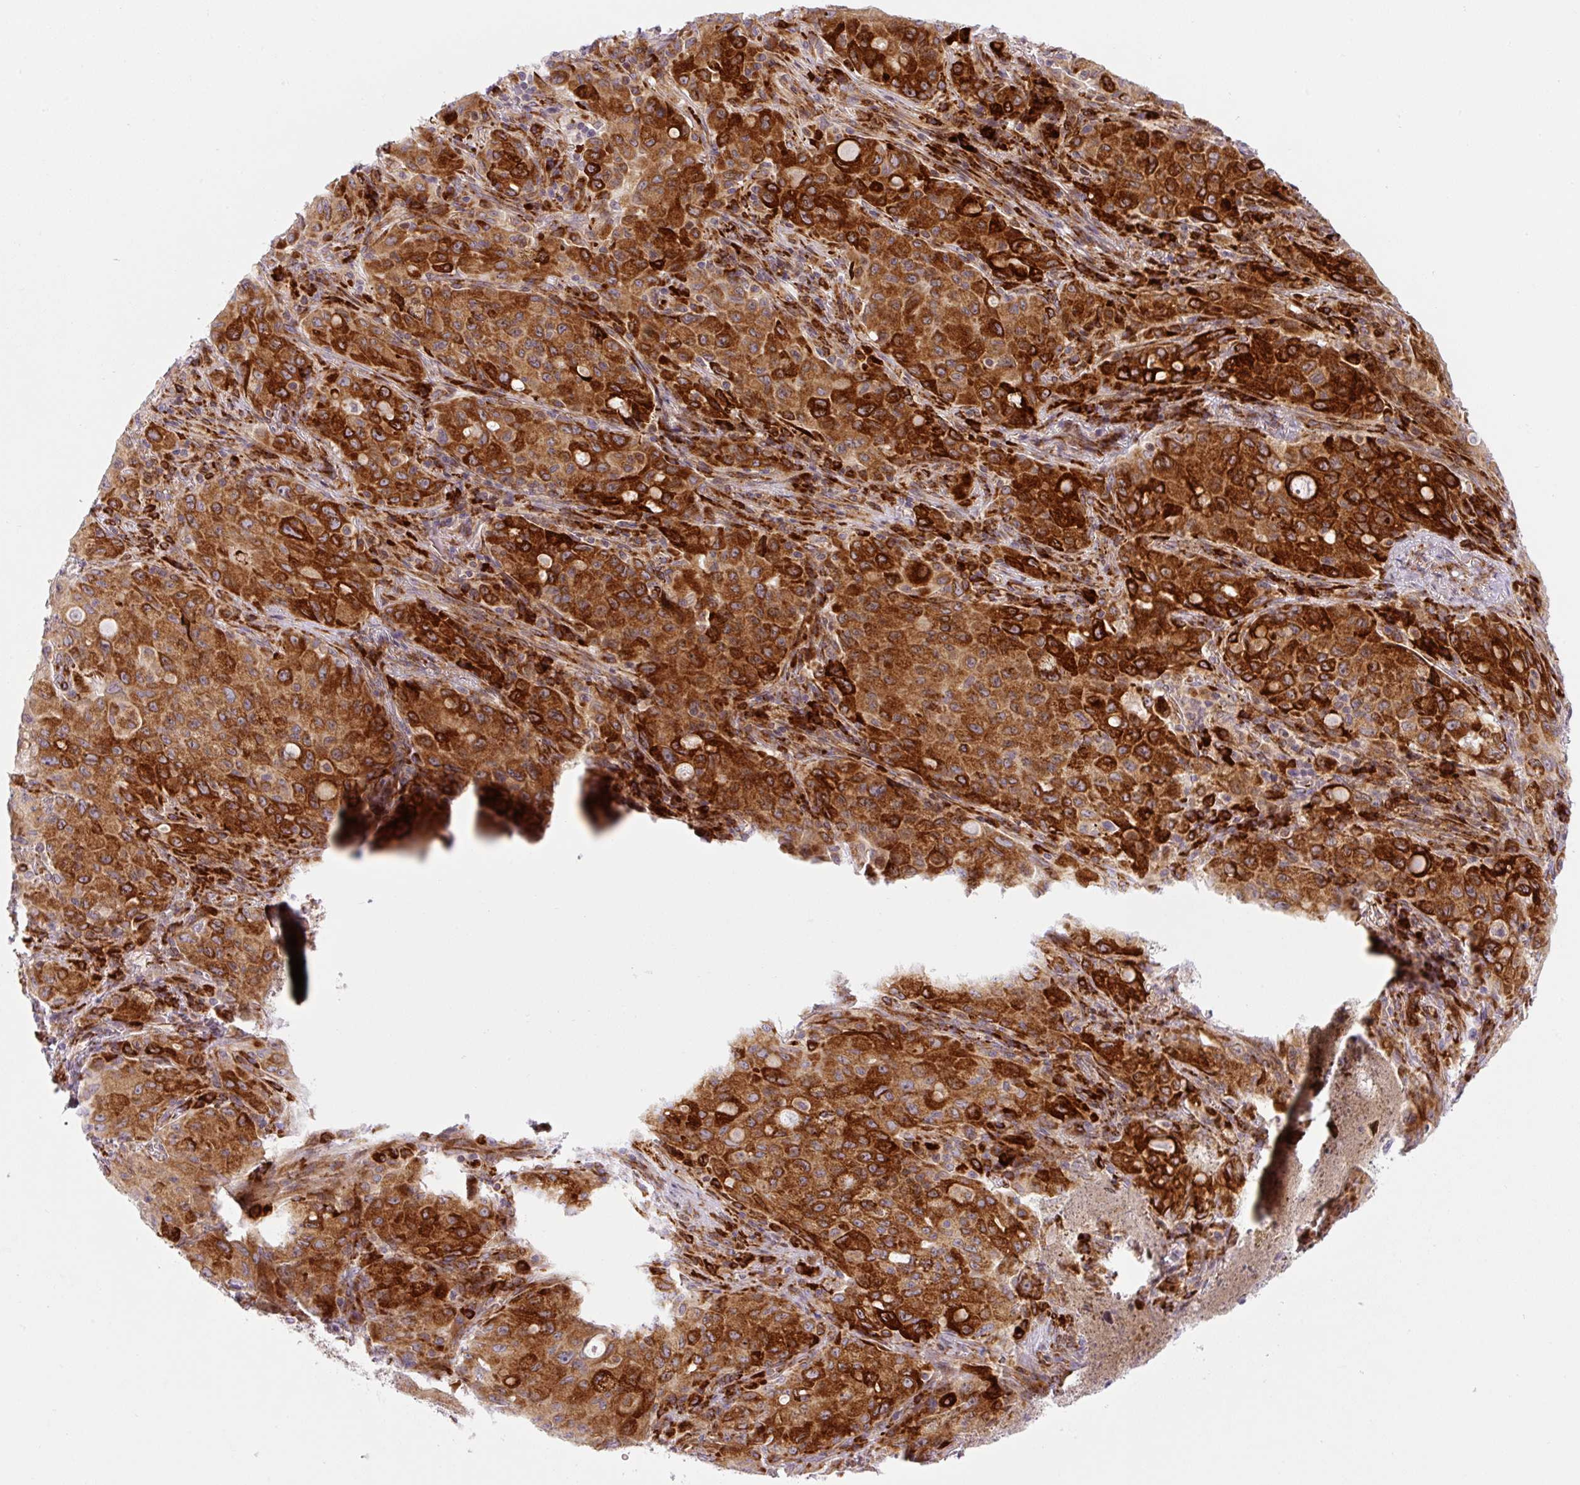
{"staining": {"intensity": "strong", "quantity": ">75%", "location": "cytoplasmic/membranous"}, "tissue": "lung cancer", "cell_type": "Tumor cells", "image_type": "cancer", "snomed": [{"axis": "morphology", "description": "Adenocarcinoma, NOS"}, {"axis": "topography", "description": "Lung"}], "caption": "Lung cancer was stained to show a protein in brown. There is high levels of strong cytoplasmic/membranous staining in about >75% of tumor cells.", "gene": "DISP3", "patient": {"sex": "female", "age": 44}}